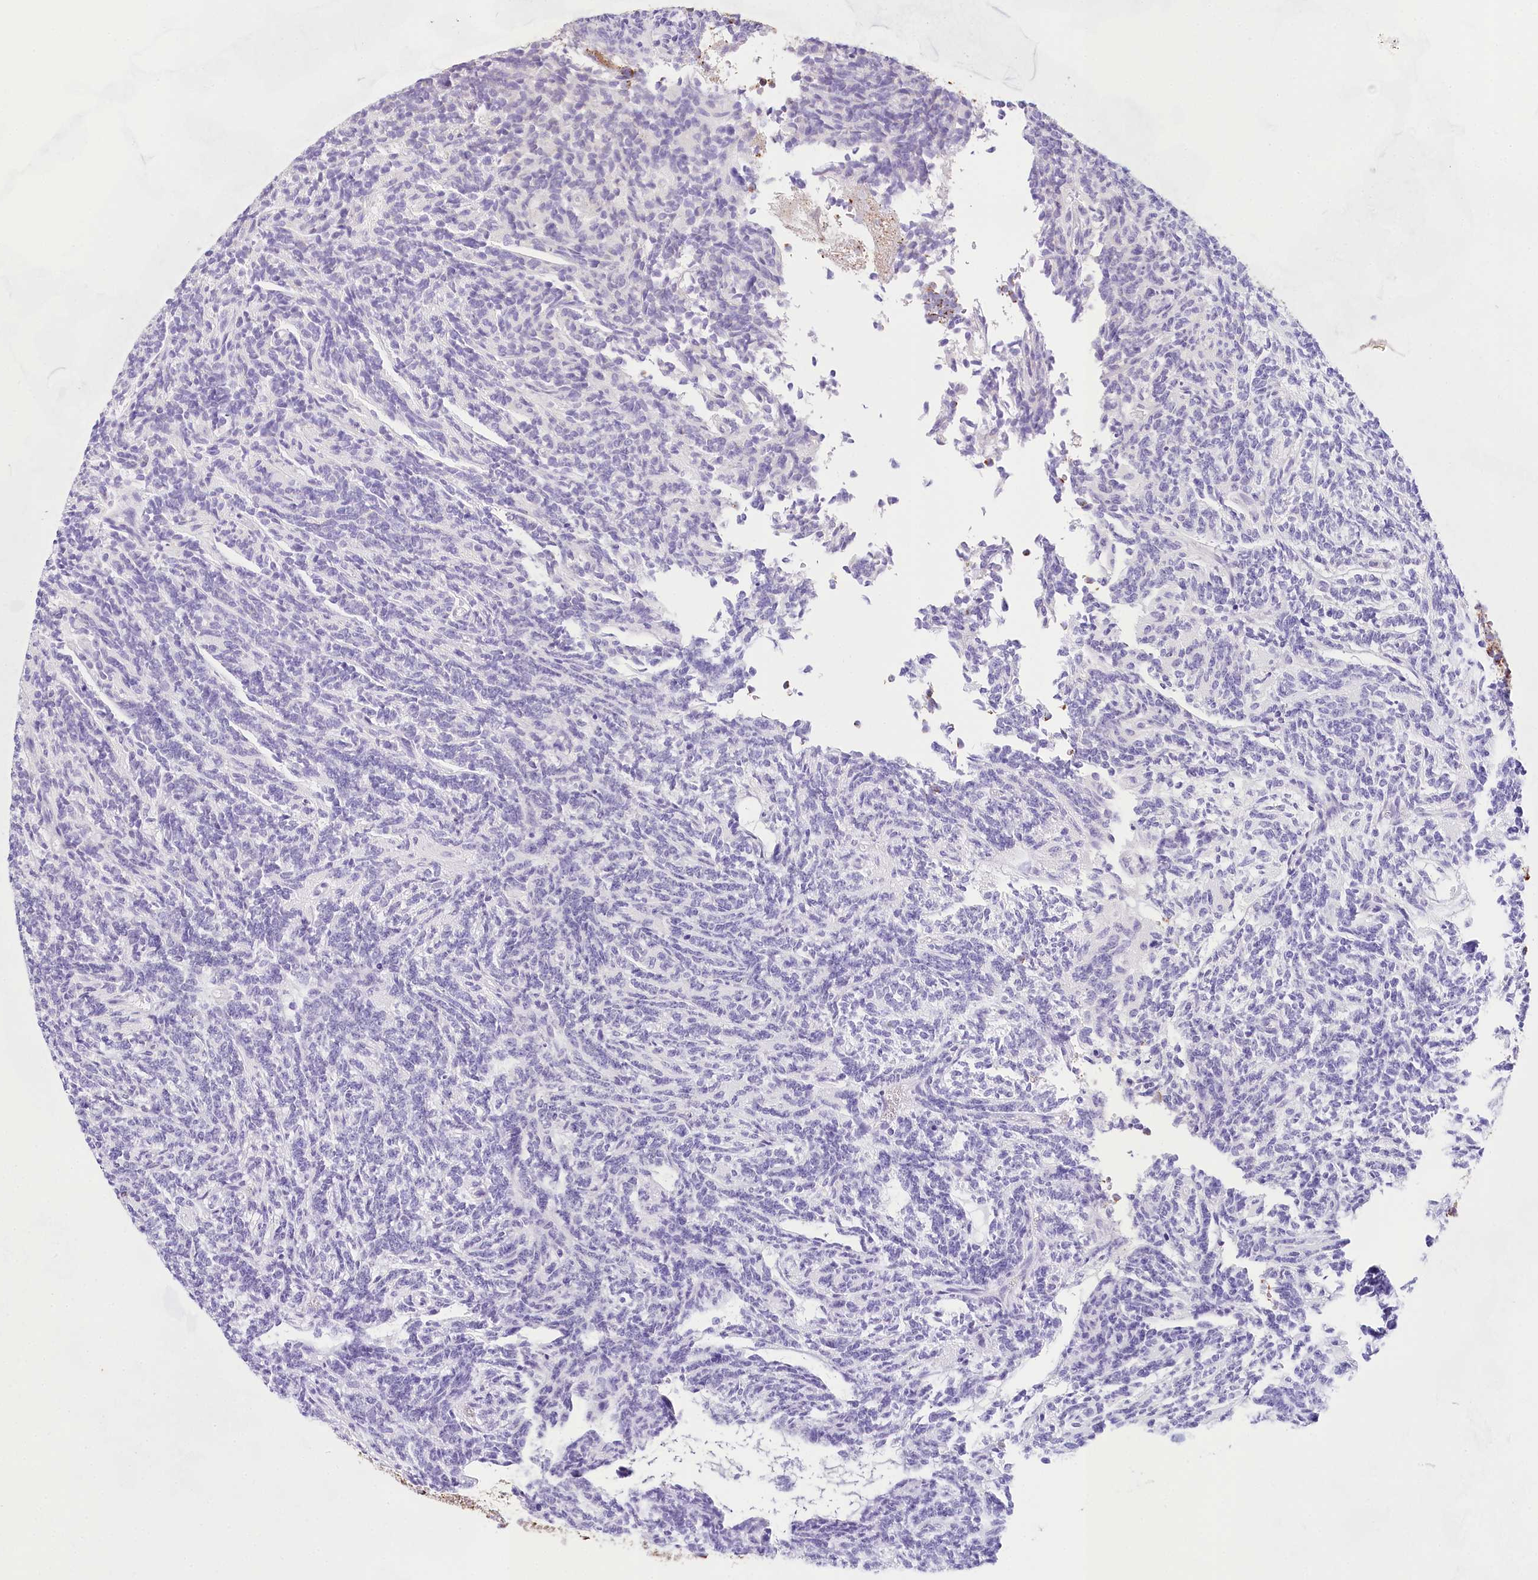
{"staining": {"intensity": "negative", "quantity": "none", "location": "none"}, "tissue": "glioma", "cell_type": "Tumor cells", "image_type": "cancer", "snomed": [{"axis": "morphology", "description": "Glioma, malignant, Low grade"}, {"axis": "topography", "description": "Brain"}], "caption": "High power microscopy photomicrograph of an immunohistochemistry image of glioma, revealing no significant expression in tumor cells. (Immunohistochemistry (ihc), brightfield microscopy, high magnification).", "gene": "TASOR2", "patient": {"sex": "female", "age": 1}}